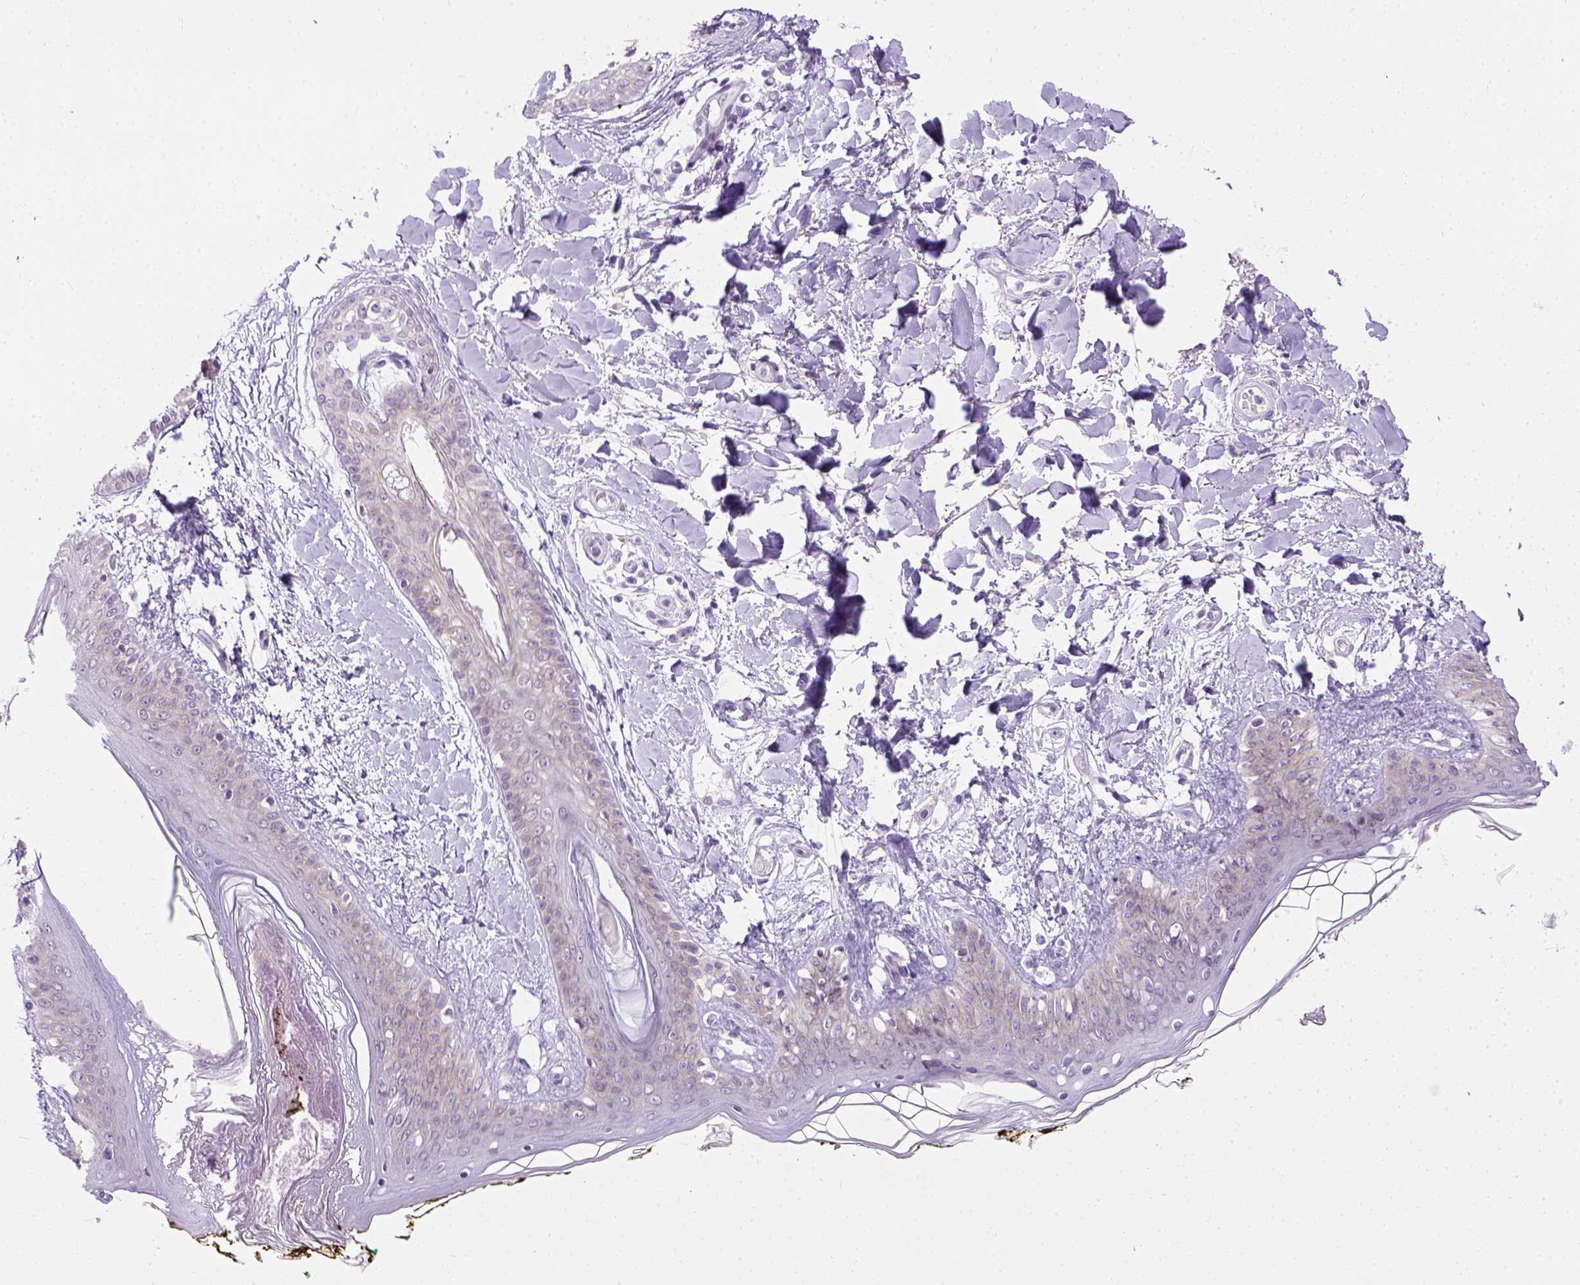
{"staining": {"intensity": "negative", "quantity": "none", "location": "none"}, "tissue": "skin", "cell_type": "Fibroblasts", "image_type": "normal", "snomed": [{"axis": "morphology", "description": "Normal tissue, NOS"}, {"axis": "topography", "description": "Skin"}], "caption": "Histopathology image shows no significant protein positivity in fibroblasts of unremarkable skin. Brightfield microscopy of immunohistochemistry stained with DAB (brown) and hematoxylin (blue), captured at high magnification.", "gene": "FAM184B", "patient": {"sex": "female", "age": 34}}